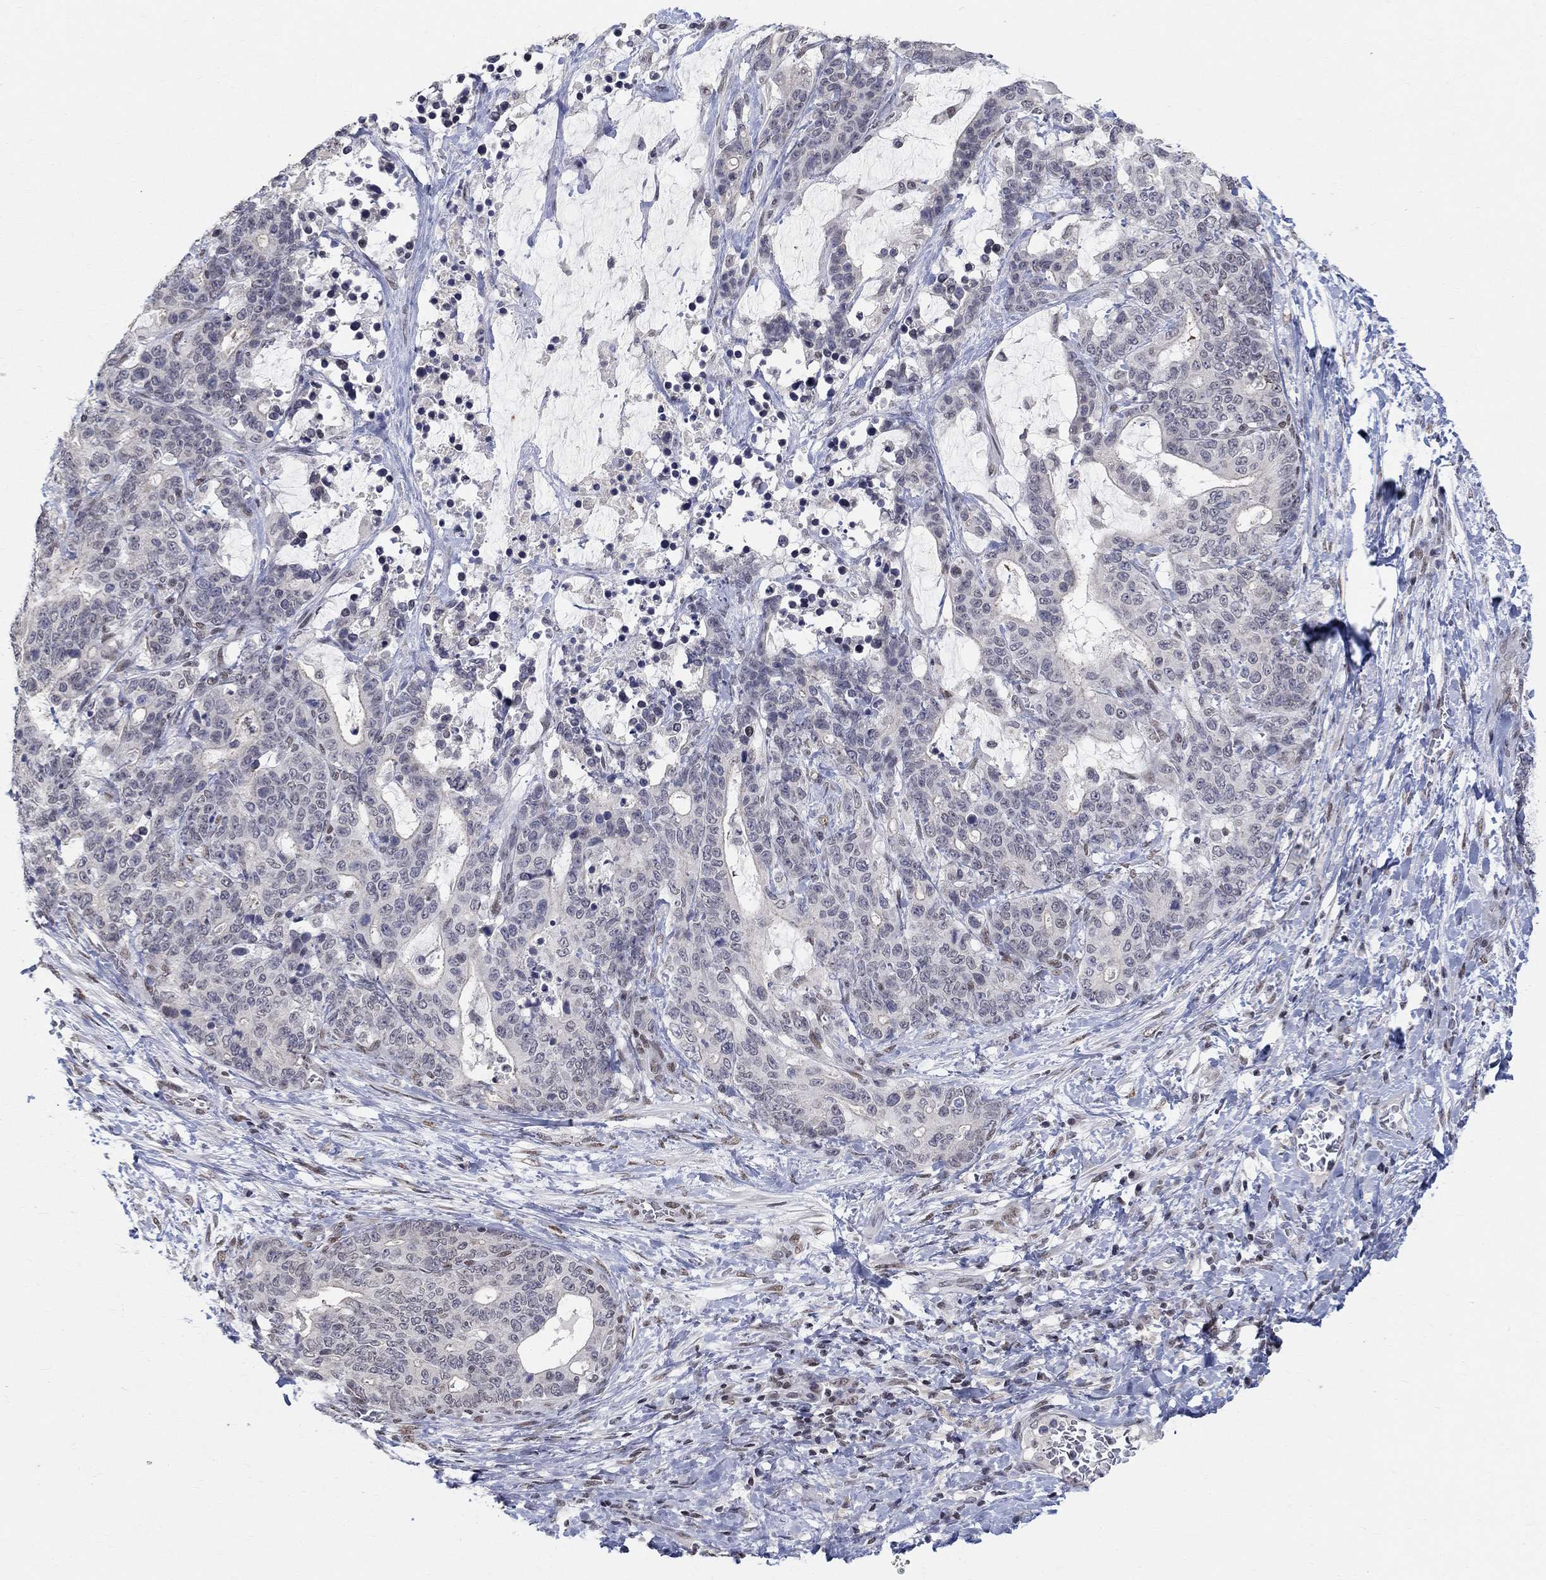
{"staining": {"intensity": "negative", "quantity": "none", "location": "none"}, "tissue": "stomach cancer", "cell_type": "Tumor cells", "image_type": "cancer", "snomed": [{"axis": "morphology", "description": "Normal tissue, NOS"}, {"axis": "morphology", "description": "Adenocarcinoma, NOS"}, {"axis": "topography", "description": "Stomach"}], "caption": "DAB (3,3'-diaminobenzidine) immunohistochemical staining of human stomach adenocarcinoma demonstrates no significant positivity in tumor cells.", "gene": "KLF12", "patient": {"sex": "female", "age": 64}}